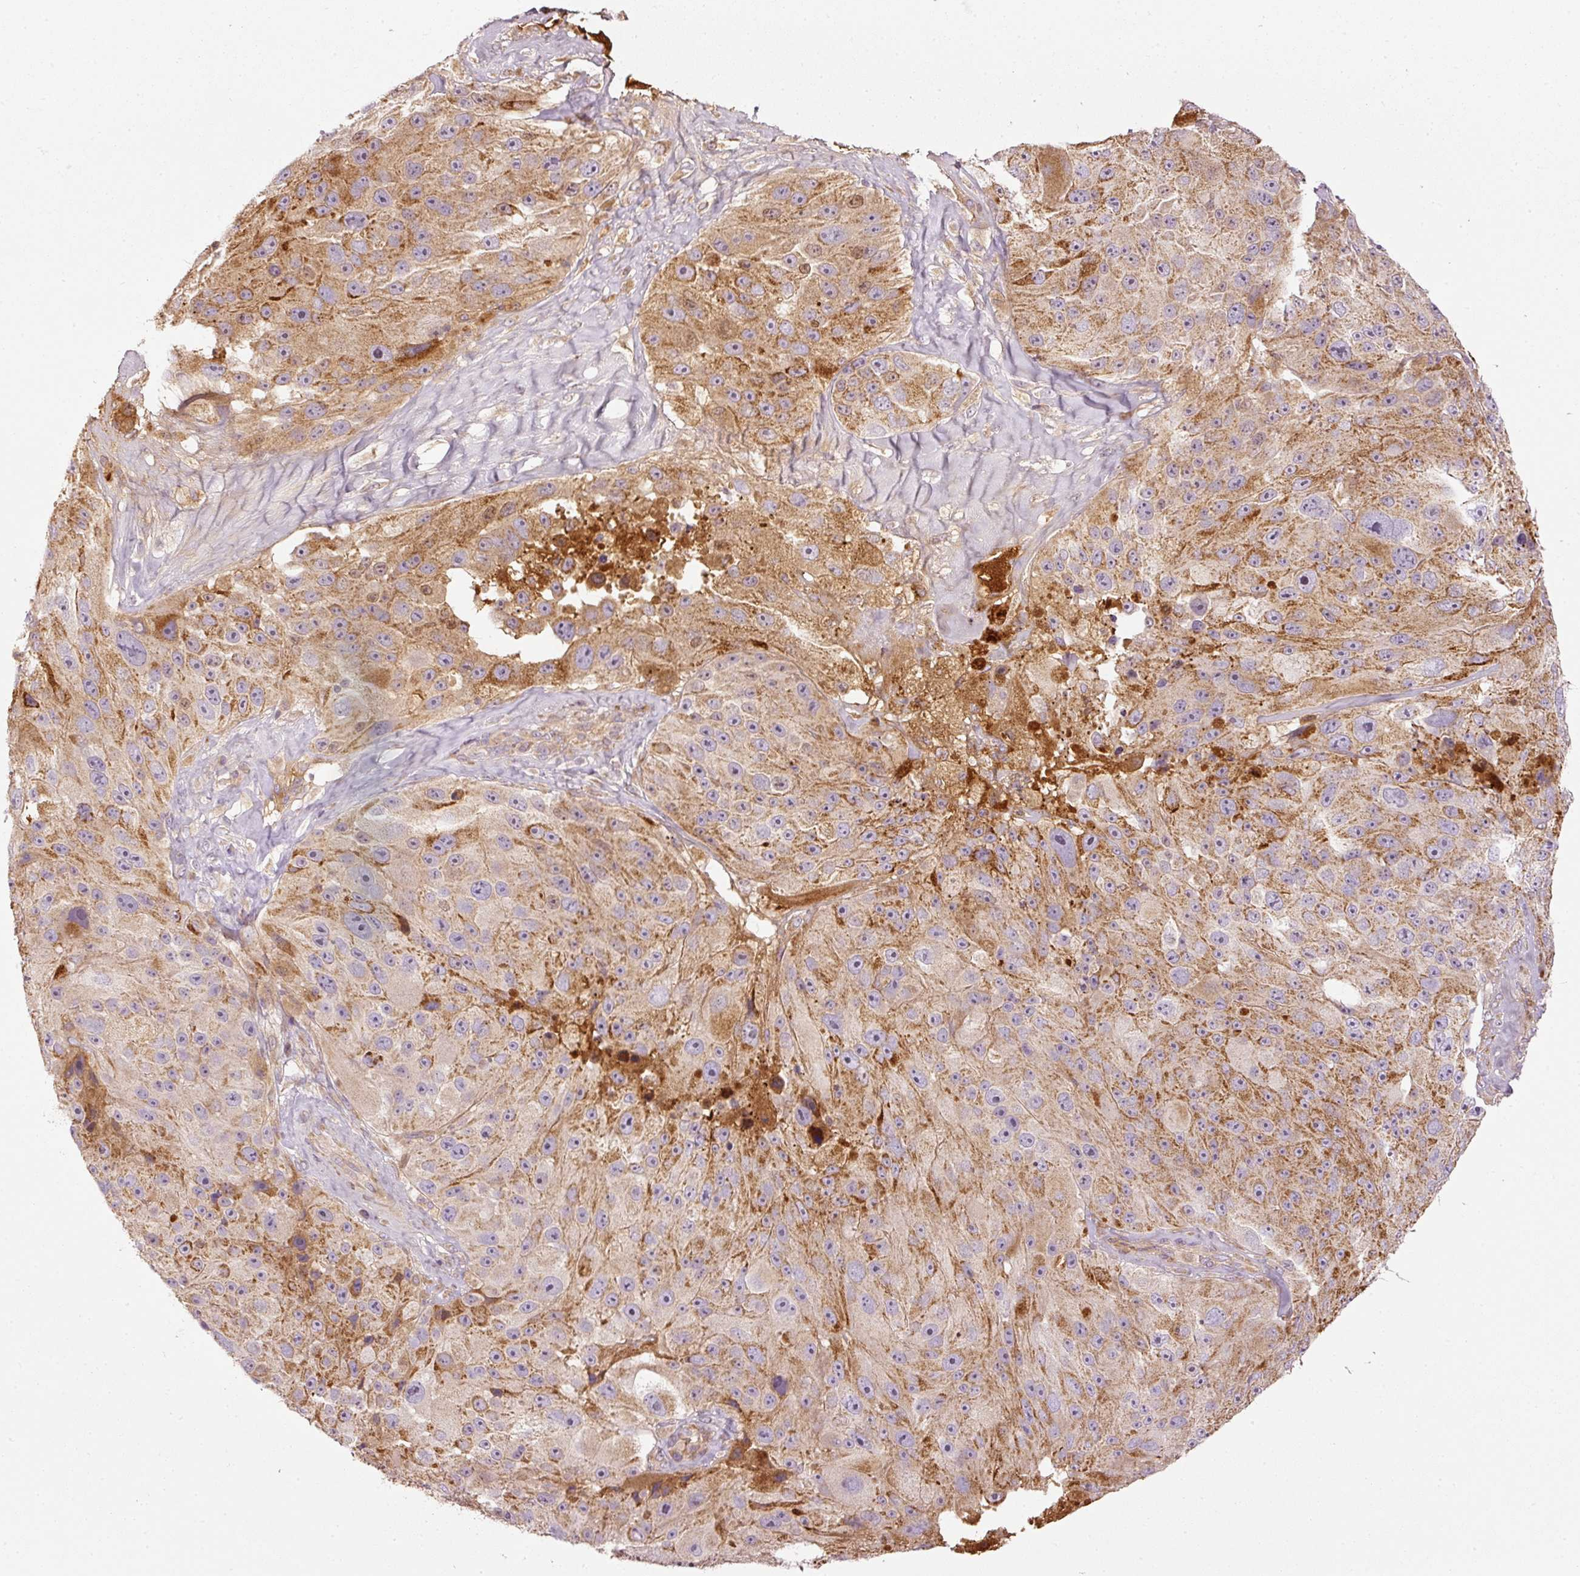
{"staining": {"intensity": "moderate", "quantity": ">75%", "location": "cytoplasmic/membranous"}, "tissue": "melanoma", "cell_type": "Tumor cells", "image_type": "cancer", "snomed": [{"axis": "morphology", "description": "Malignant melanoma, Metastatic site"}, {"axis": "topography", "description": "Lymph node"}], "caption": "Malignant melanoma (metastatic site) stained for a protein (brown) exhibits moderate cytoplasmic/membranous positive expression in about >75% of tumor cells.", "gene": "SERPING1", "patient": {"sex": "male", "age": 62}}